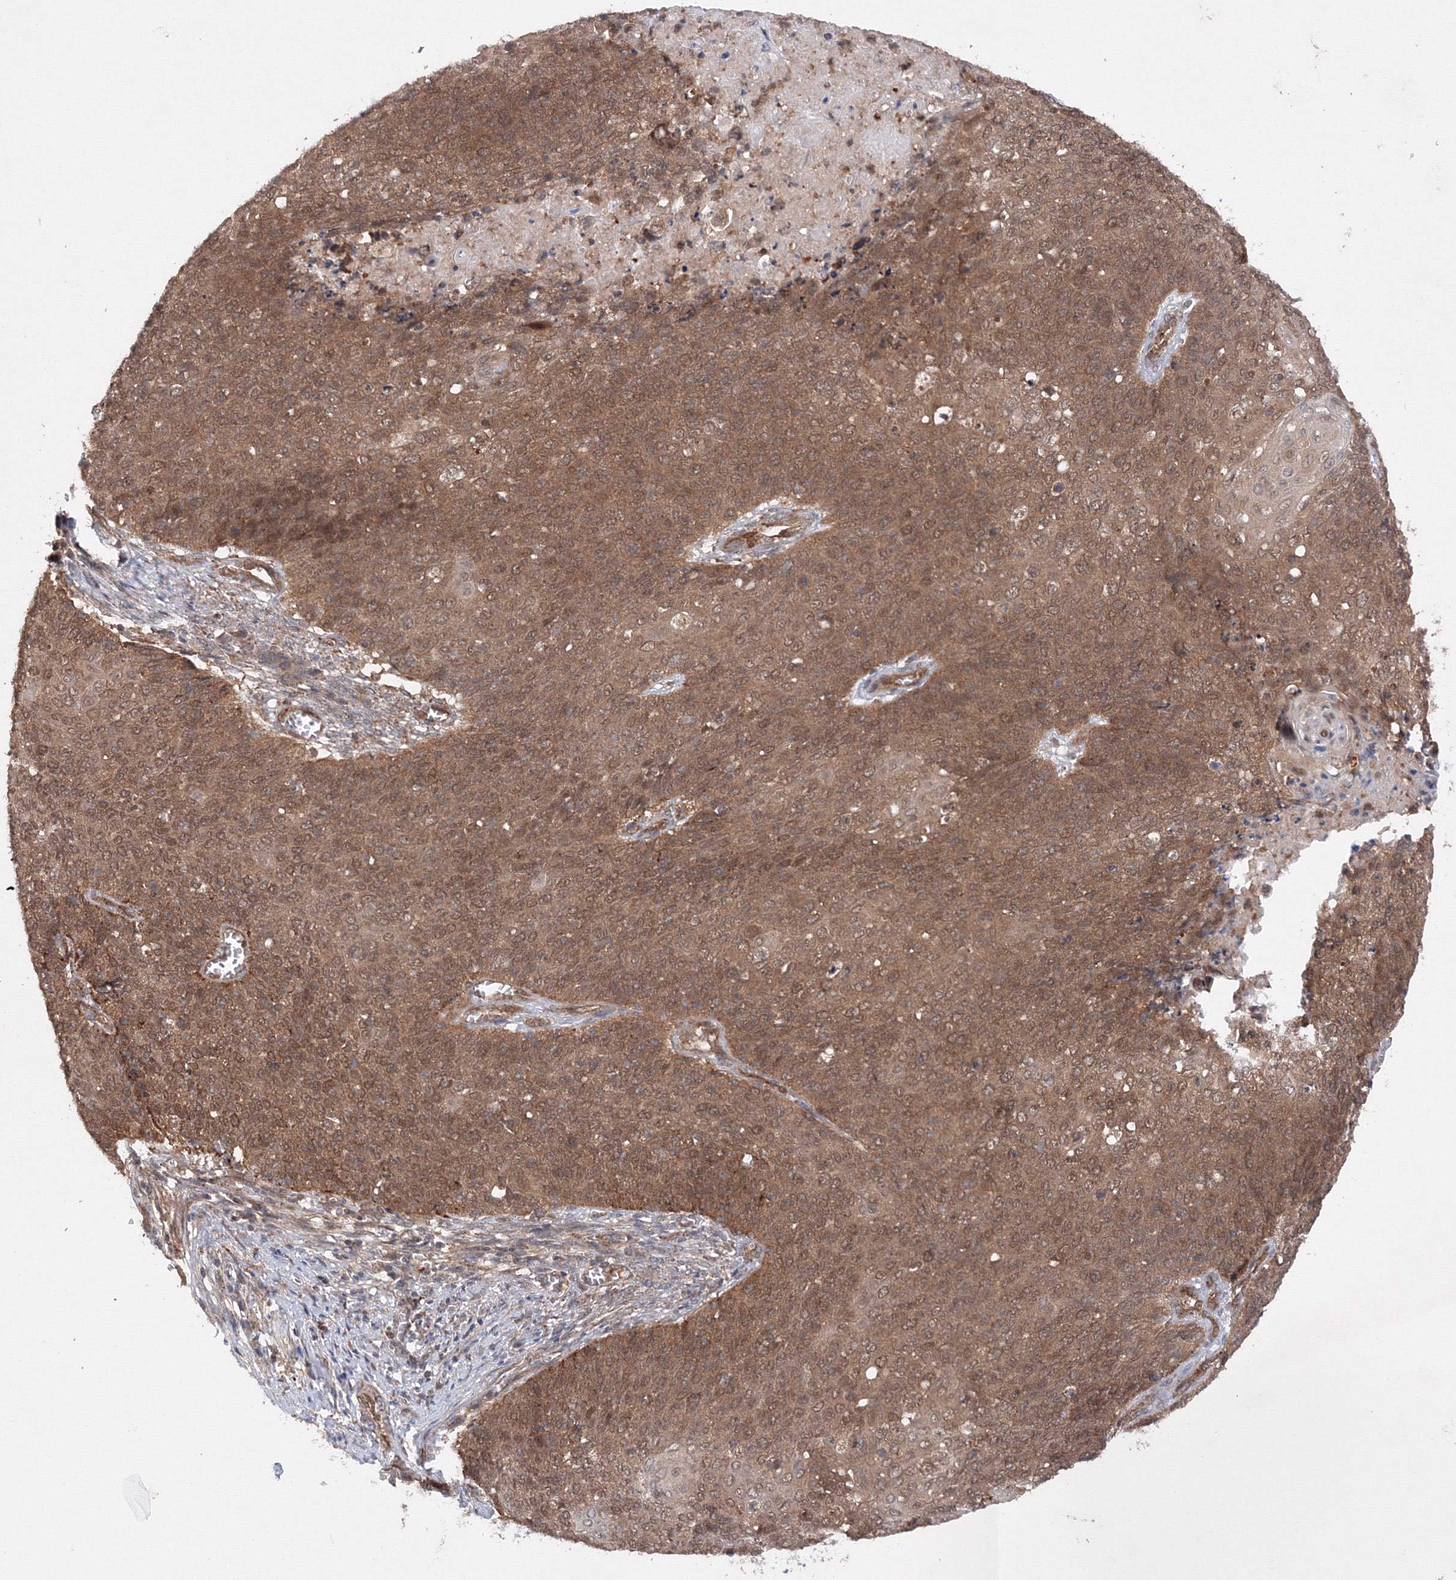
{"staining": {"intensity": "moderate", "quantity": ">75%", "location": "cytoplasmic/membranous"}, "tissue": "cervical cancer", "cell_type": "Tumor cells", "image_type": "cancer", "snomed": [{"axis": "morphology", "description": "Squamous cell carcinoma, NOS"}, {"axis": "topography", "description": "Cervix"}], "caption": "Cervical squamous cell carcinoma stained for a protein (brown) exhibits moderate cytoplasmic/membranous positive positivity in approximately >75% of tumor cells.", "gene": "DCTD", "patient": {"sex": "female", "age": 39}}